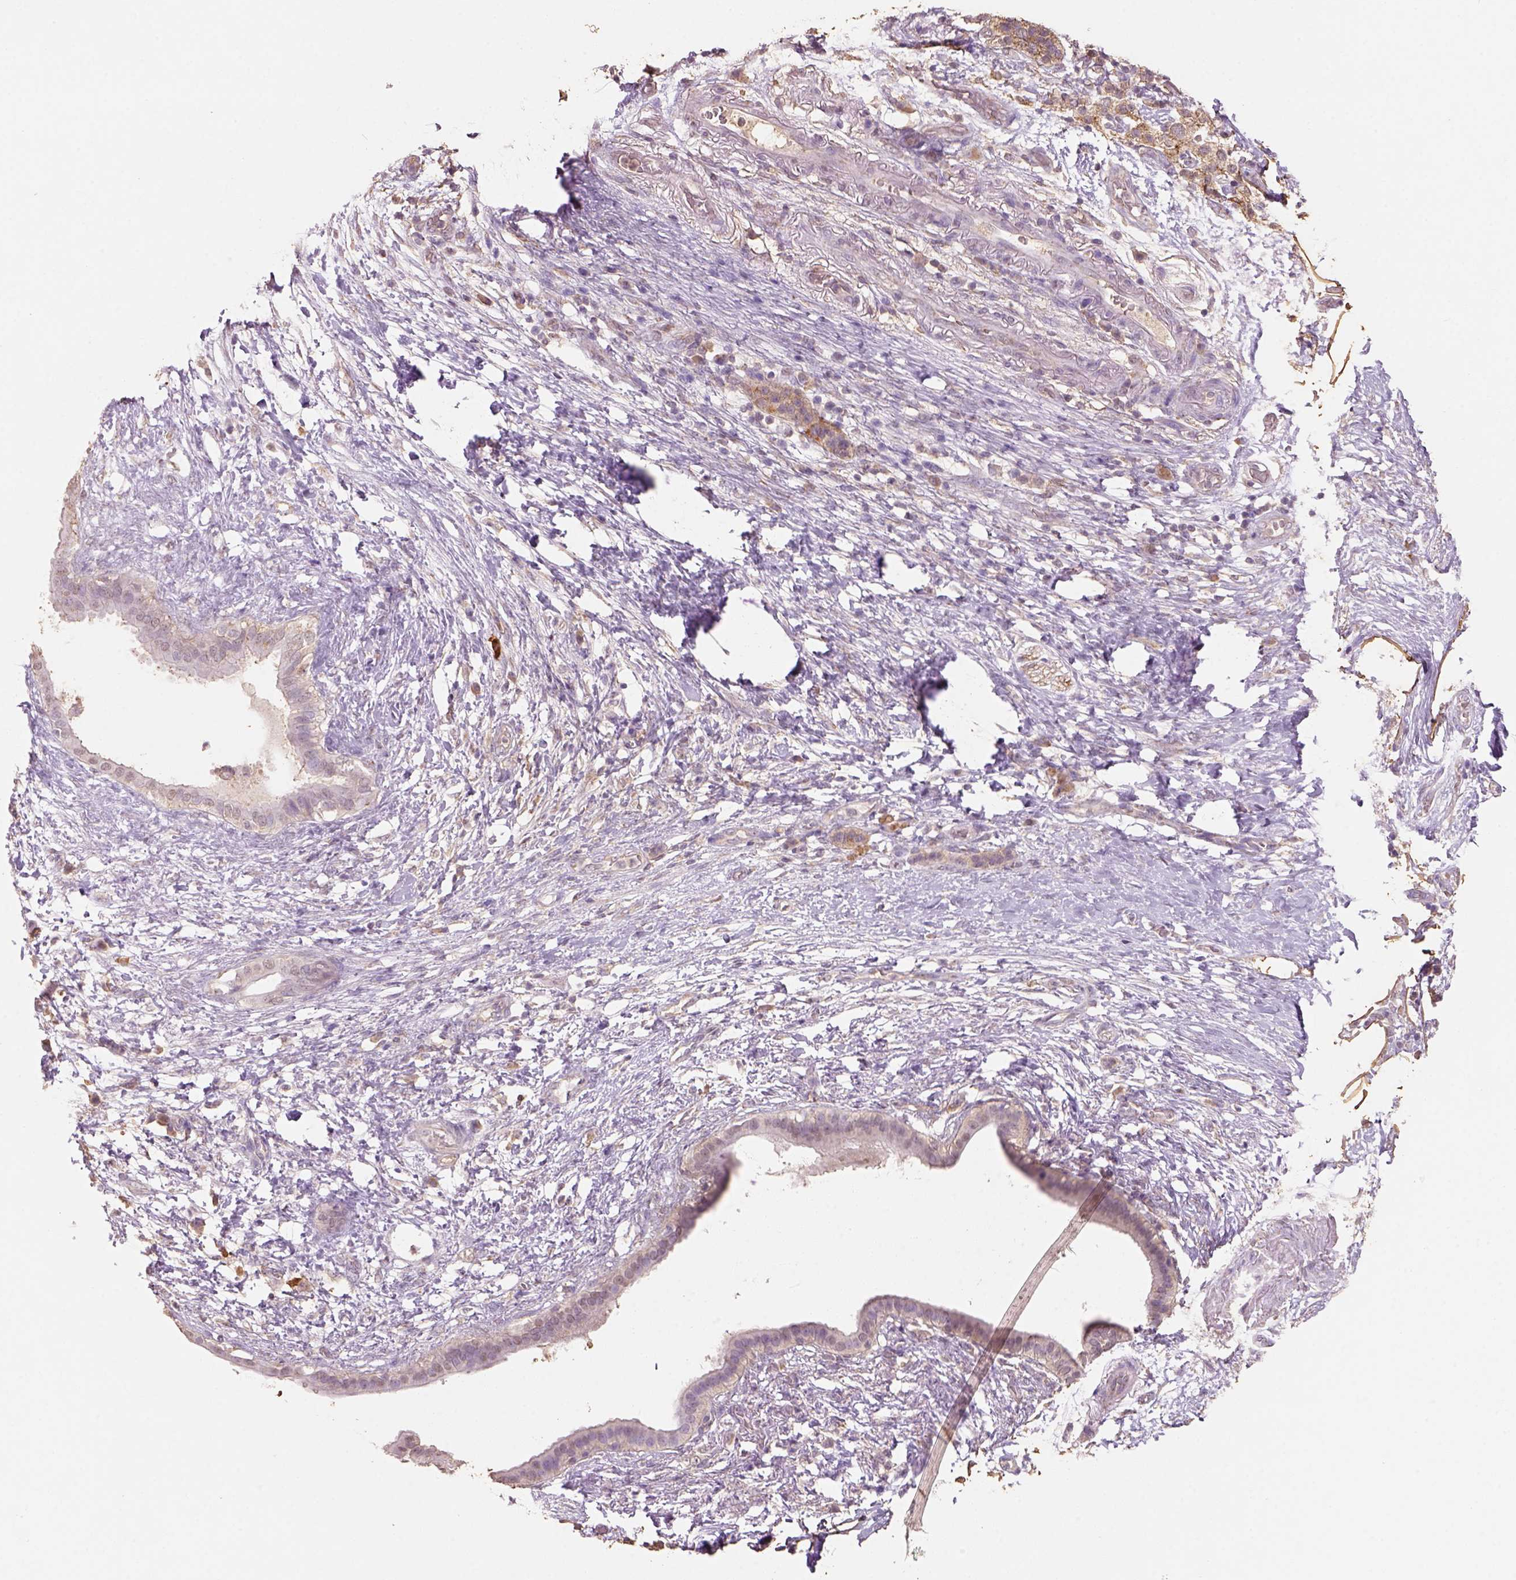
{"staining": {"intensity": "negative", "quantity": "none", "location": "none"}, "tissue": "pancreatic cancer", "cell_type": "Tumor cells", "image_type": "cancer", "snomed": [{"axis": "morphology", "description": "Adenocarcinoma, NOS"}, {"axis": "topography", "description": "Pancreas"}], "caption": "Immunohistochemical staining of human pancreatic cancer (adenocarcinoma) displays no significant expression in tumor cells.", "gene": "AP2B1", "patient": {"sex": "female", "age": 72}}